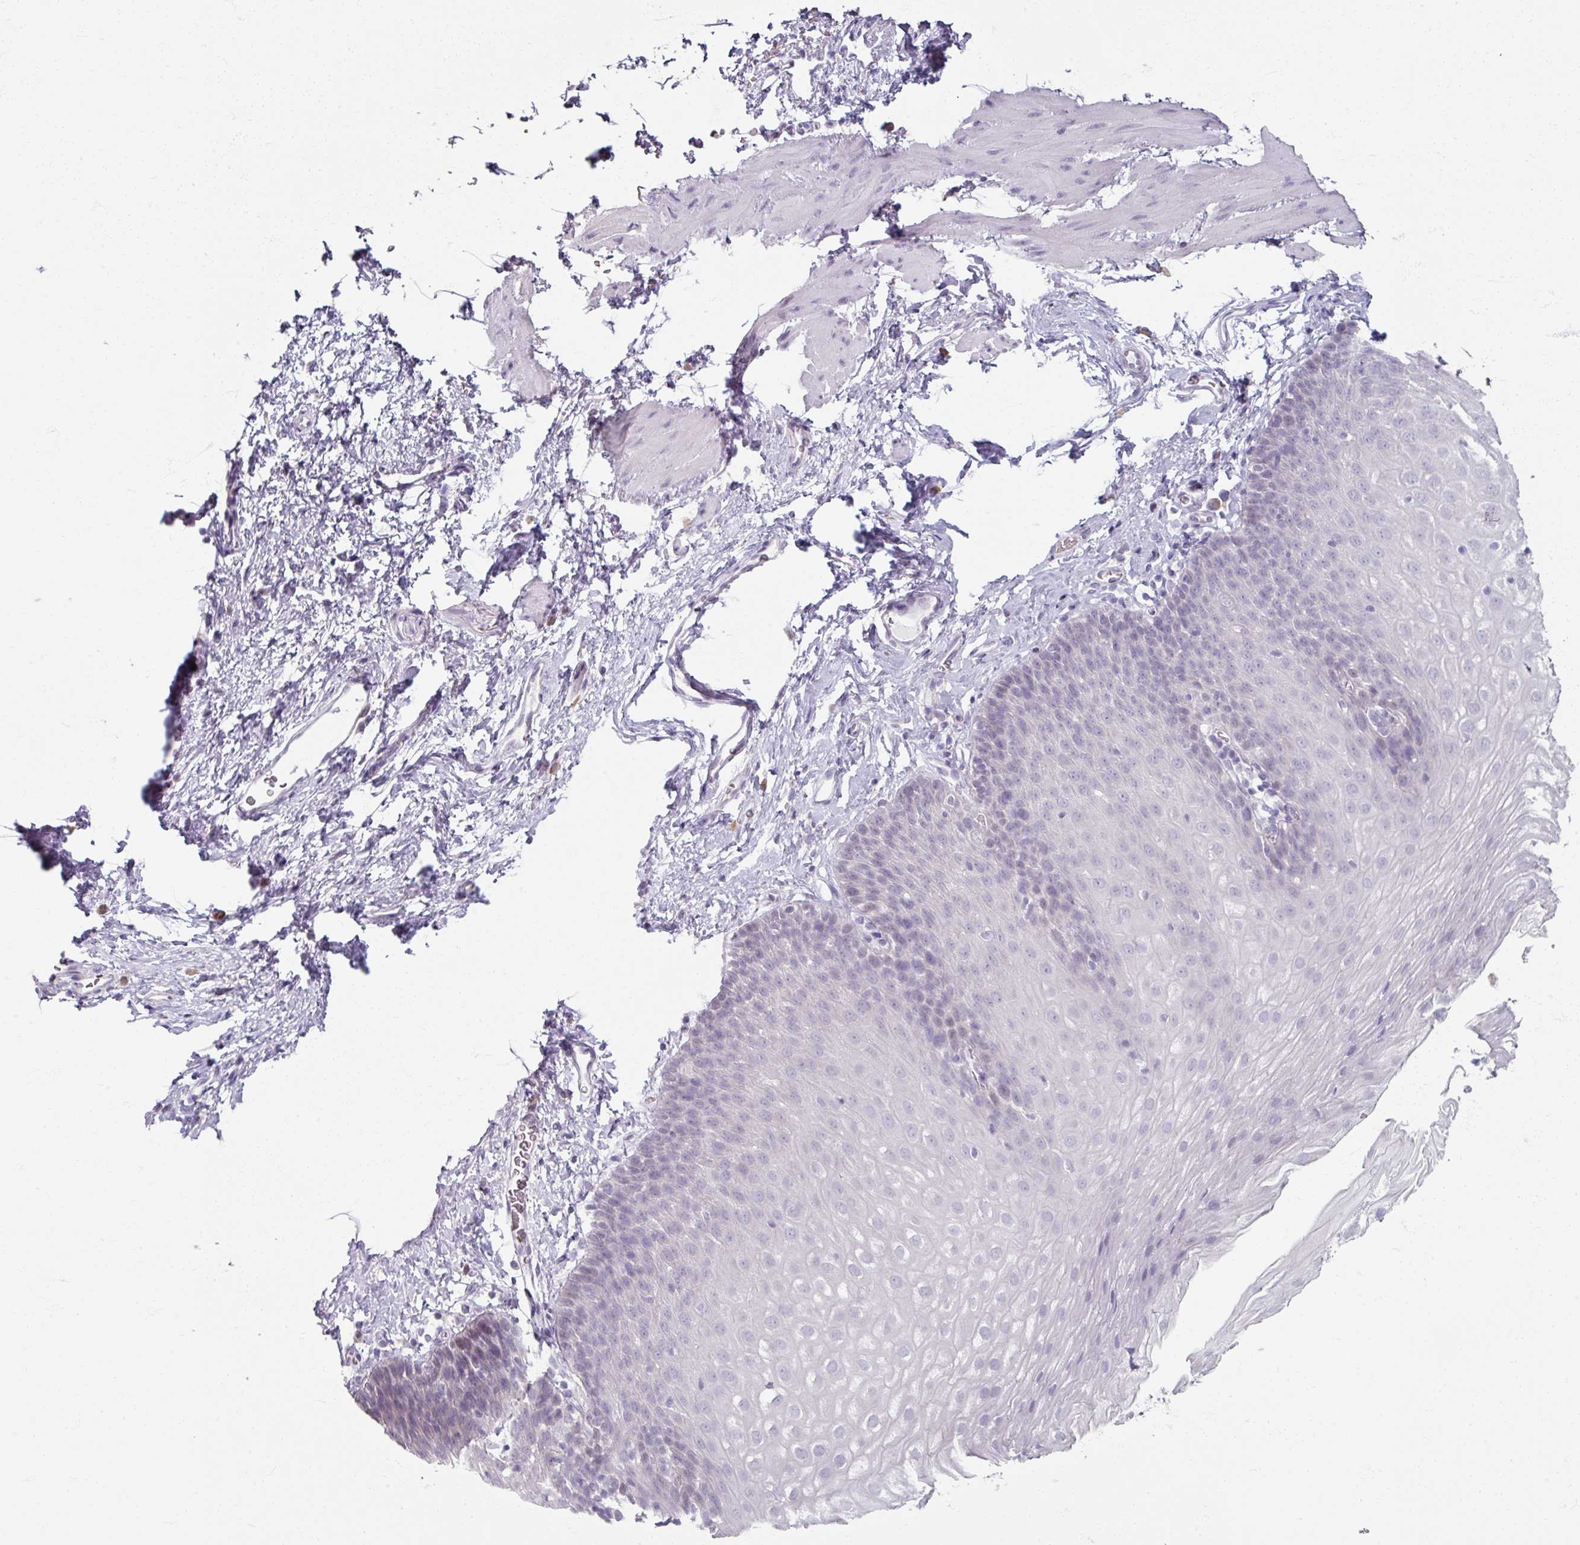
{"staining": {"intensity": "negative", "quantity": "none", "location": "none"}, "tissue": "esophagus", "cell_type": "Squamous epithelial cells", "image_type": "normal", "snomed": [{"axis": "morphology", "description": "Normal tissue, NOS"}, {"axis": "topography", "description": "Esophagus"}], "caption": "High power microscopy photomicrograph of an immunohistochemistry (IHC) photomicrograph of normal esophagus, revealing no significant staining in squamous epithelial cells.", "gene": "SOX11", "patient": {"sex": "female", "age": 61}}